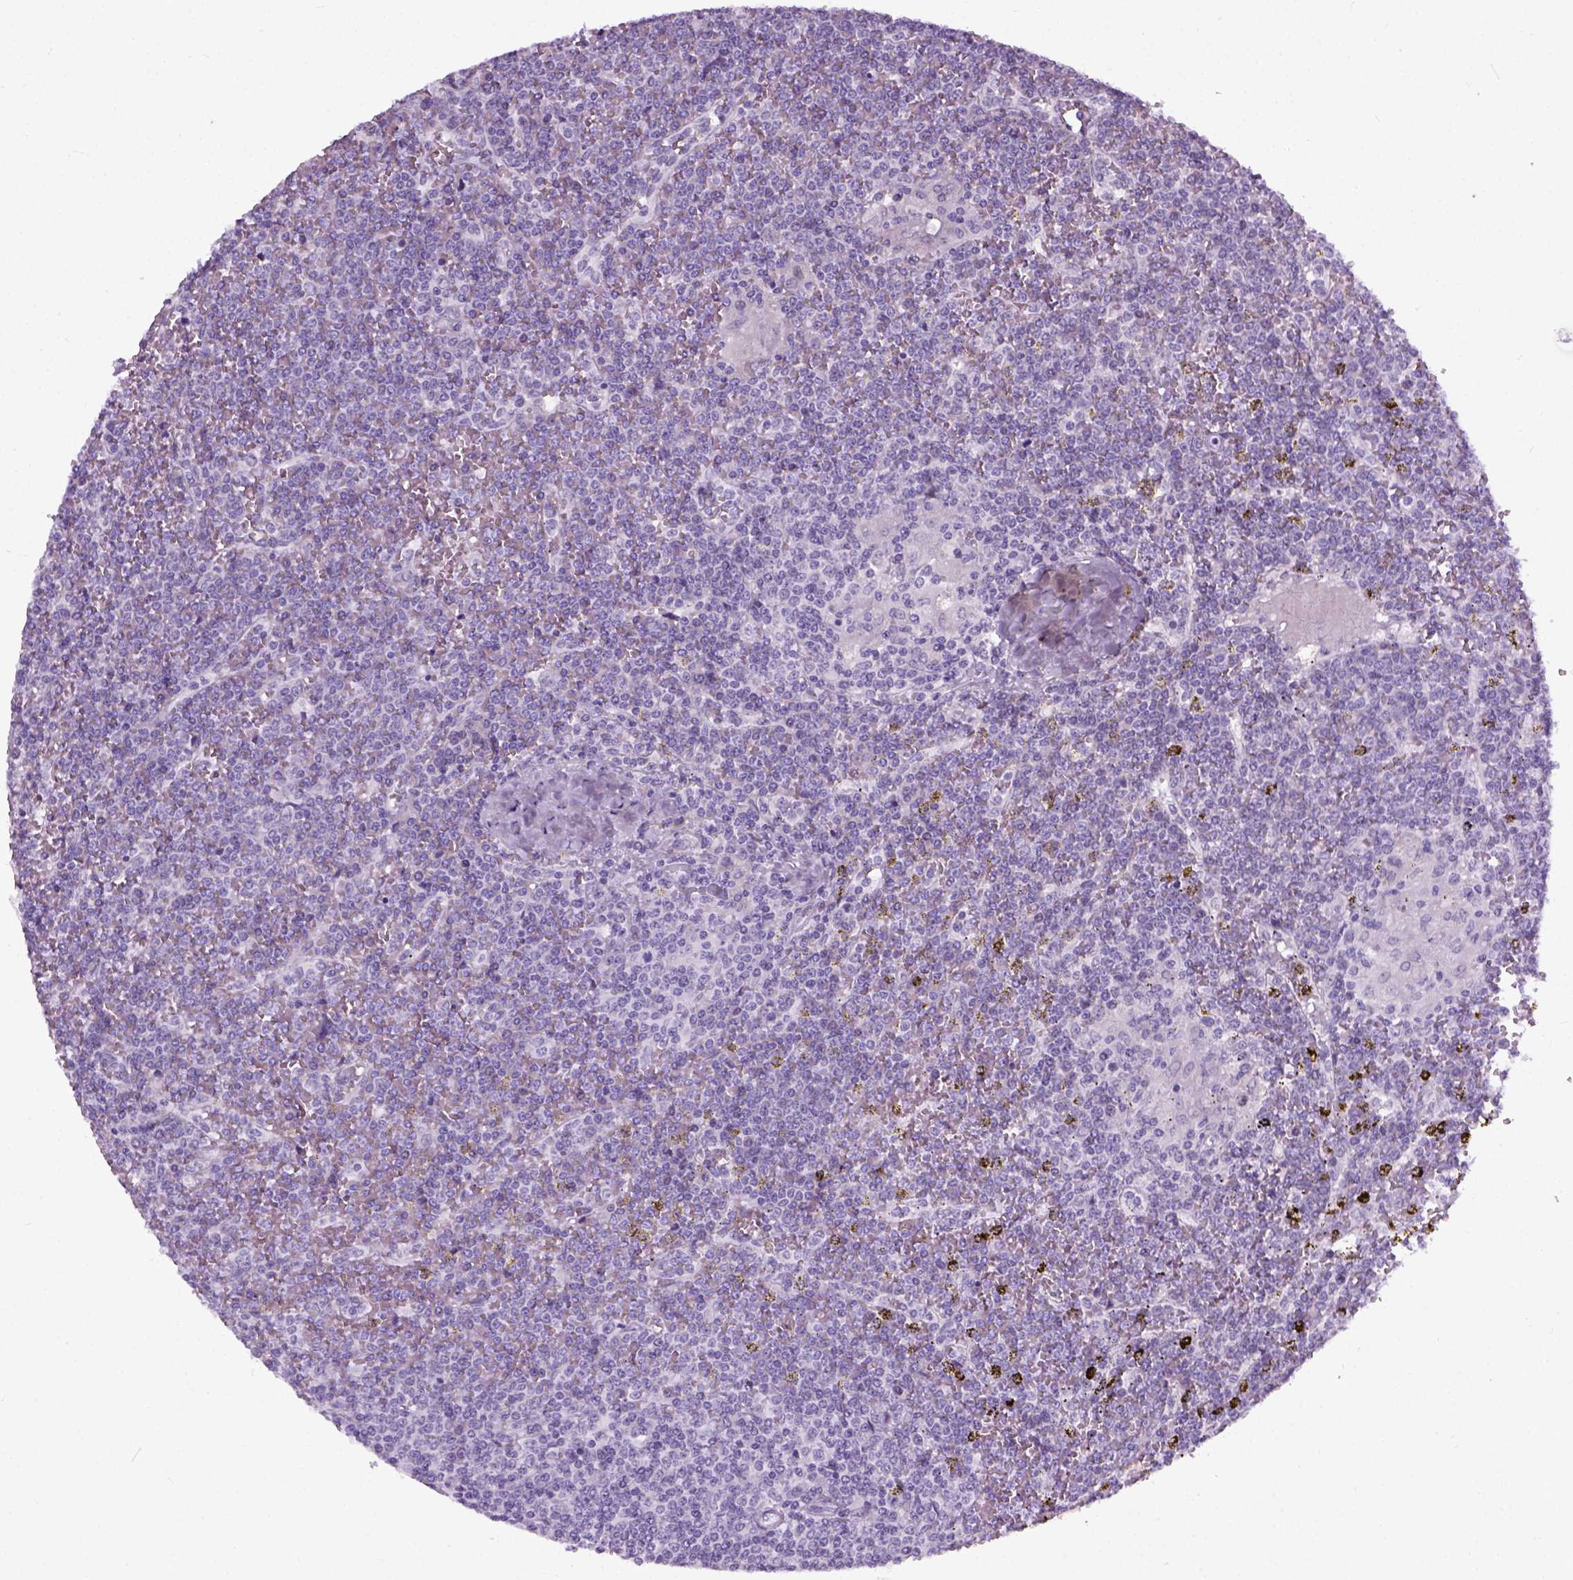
{"staining": {"intensity": "negative", "quantity": "none", "location": "none"}, "tissue": "lymphoma", "cell_type": "Tumor cells", "image_type": "cancer", "snomed": [{"axis": "morphology", "description": "Malignant lymphoma, non-Hodgkin's type, Low grade"}, {"axis": "topography", "description": "Spleen"}], "caption": "There is no significant staining in tumor cells of malignant lymphoma, non-Hodgkin's type (low-grade).", "gene": "AXDND1", "patient": {"sex": "female", "age": 19}}